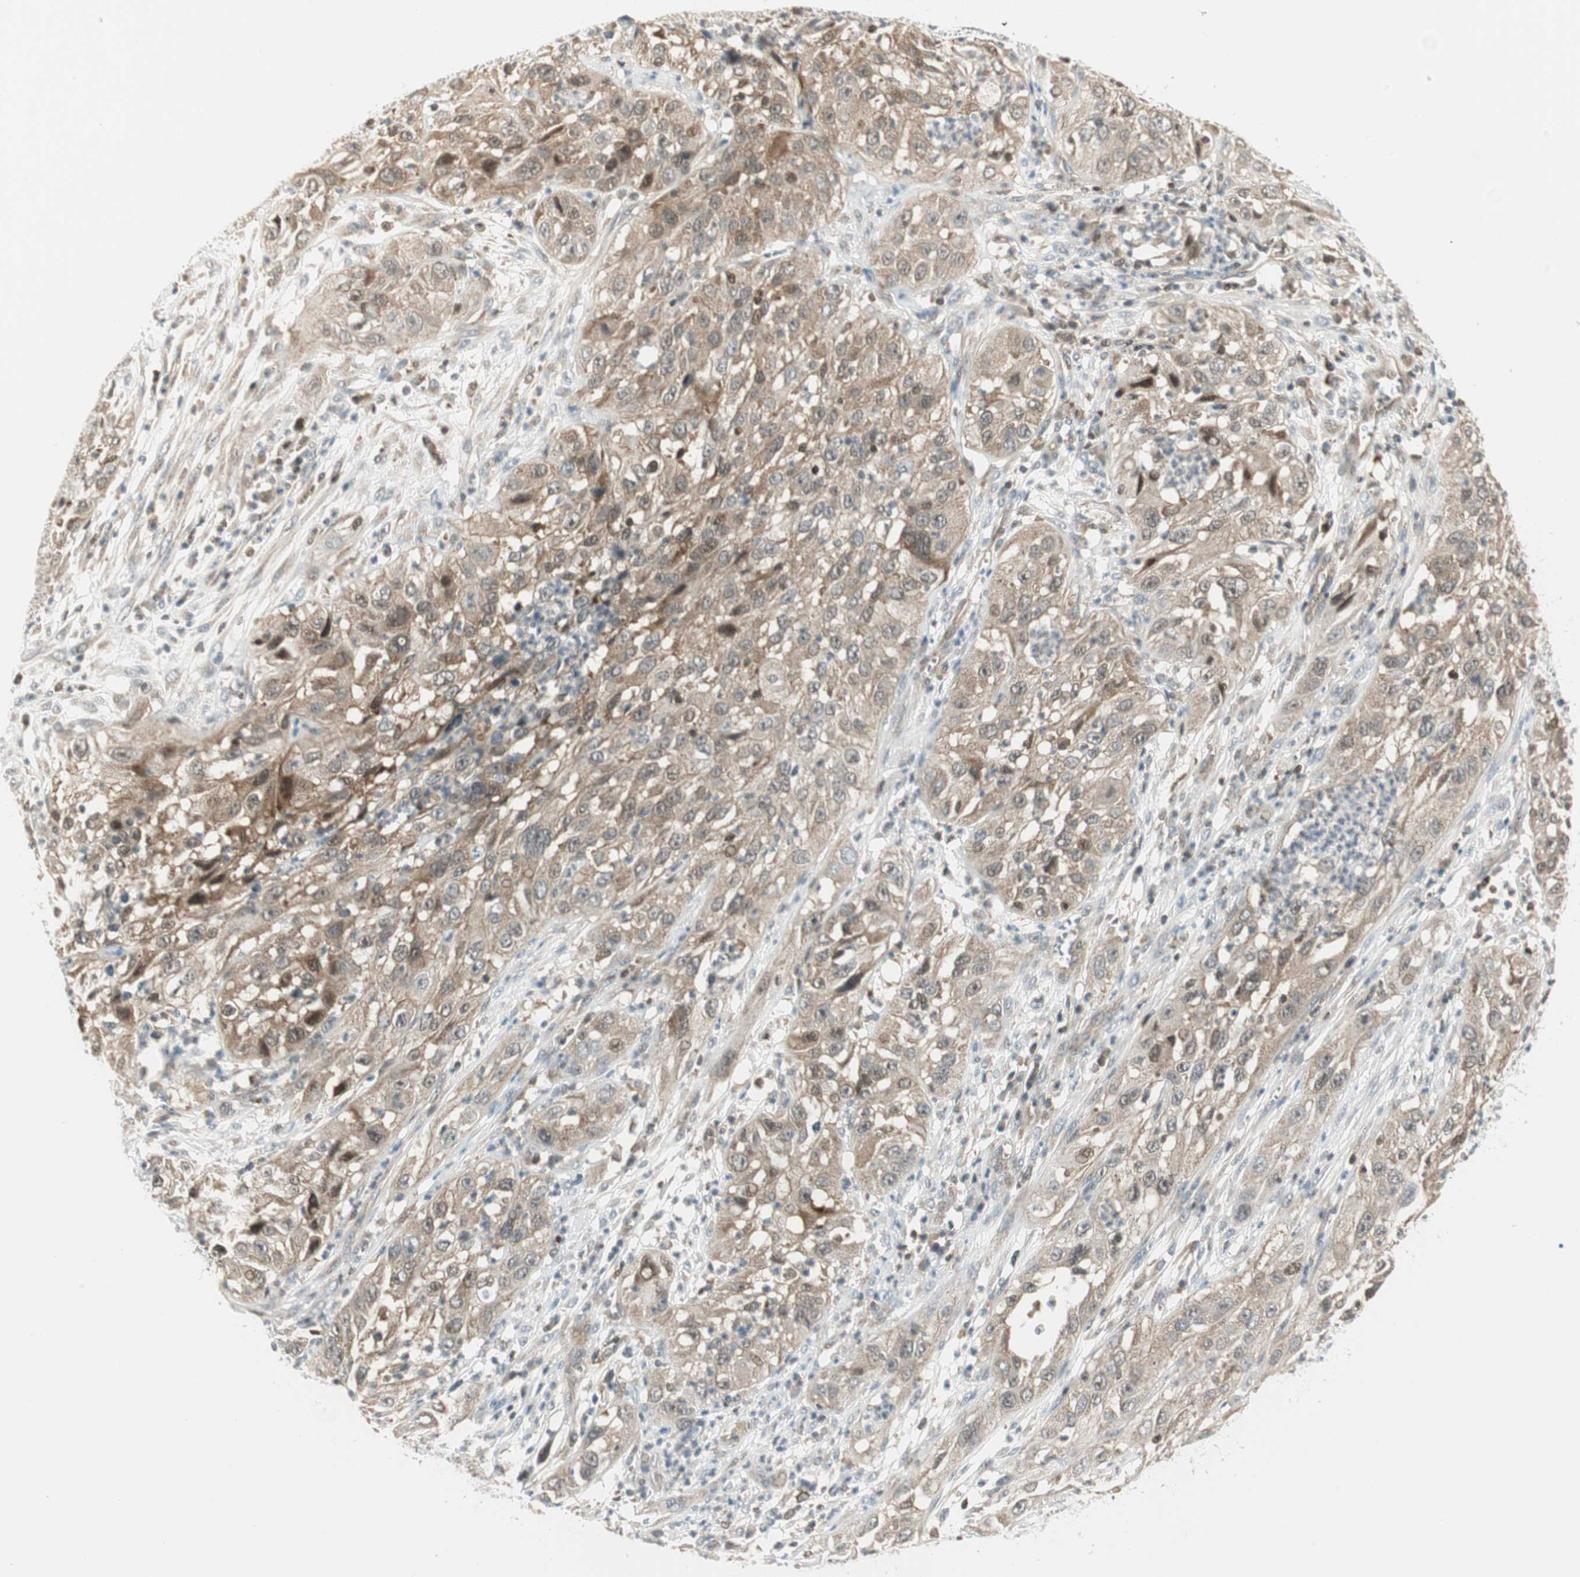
{"staining": {"intensity": "weak", "quantity": ">75%", "location": "cytoplasmic/membranous,nuclear"}, "tissue": "cervical cancer", "cell_type": "Tumor cells", "image_type": "cancer", "snomed": [{"axis": "morphology", "description": "Squamous cell carcinoma, NOS"}, {"axis": "topography", "description": "Cervix"}], "caption": "Squamous cell carcinoma (cervical) stained for a protein shows weak cytoplasmic/membranous and nuclear positivity in tumor cells.", "gene": "PPP1CA", "patient": {"sex": "female", "age": 32}}